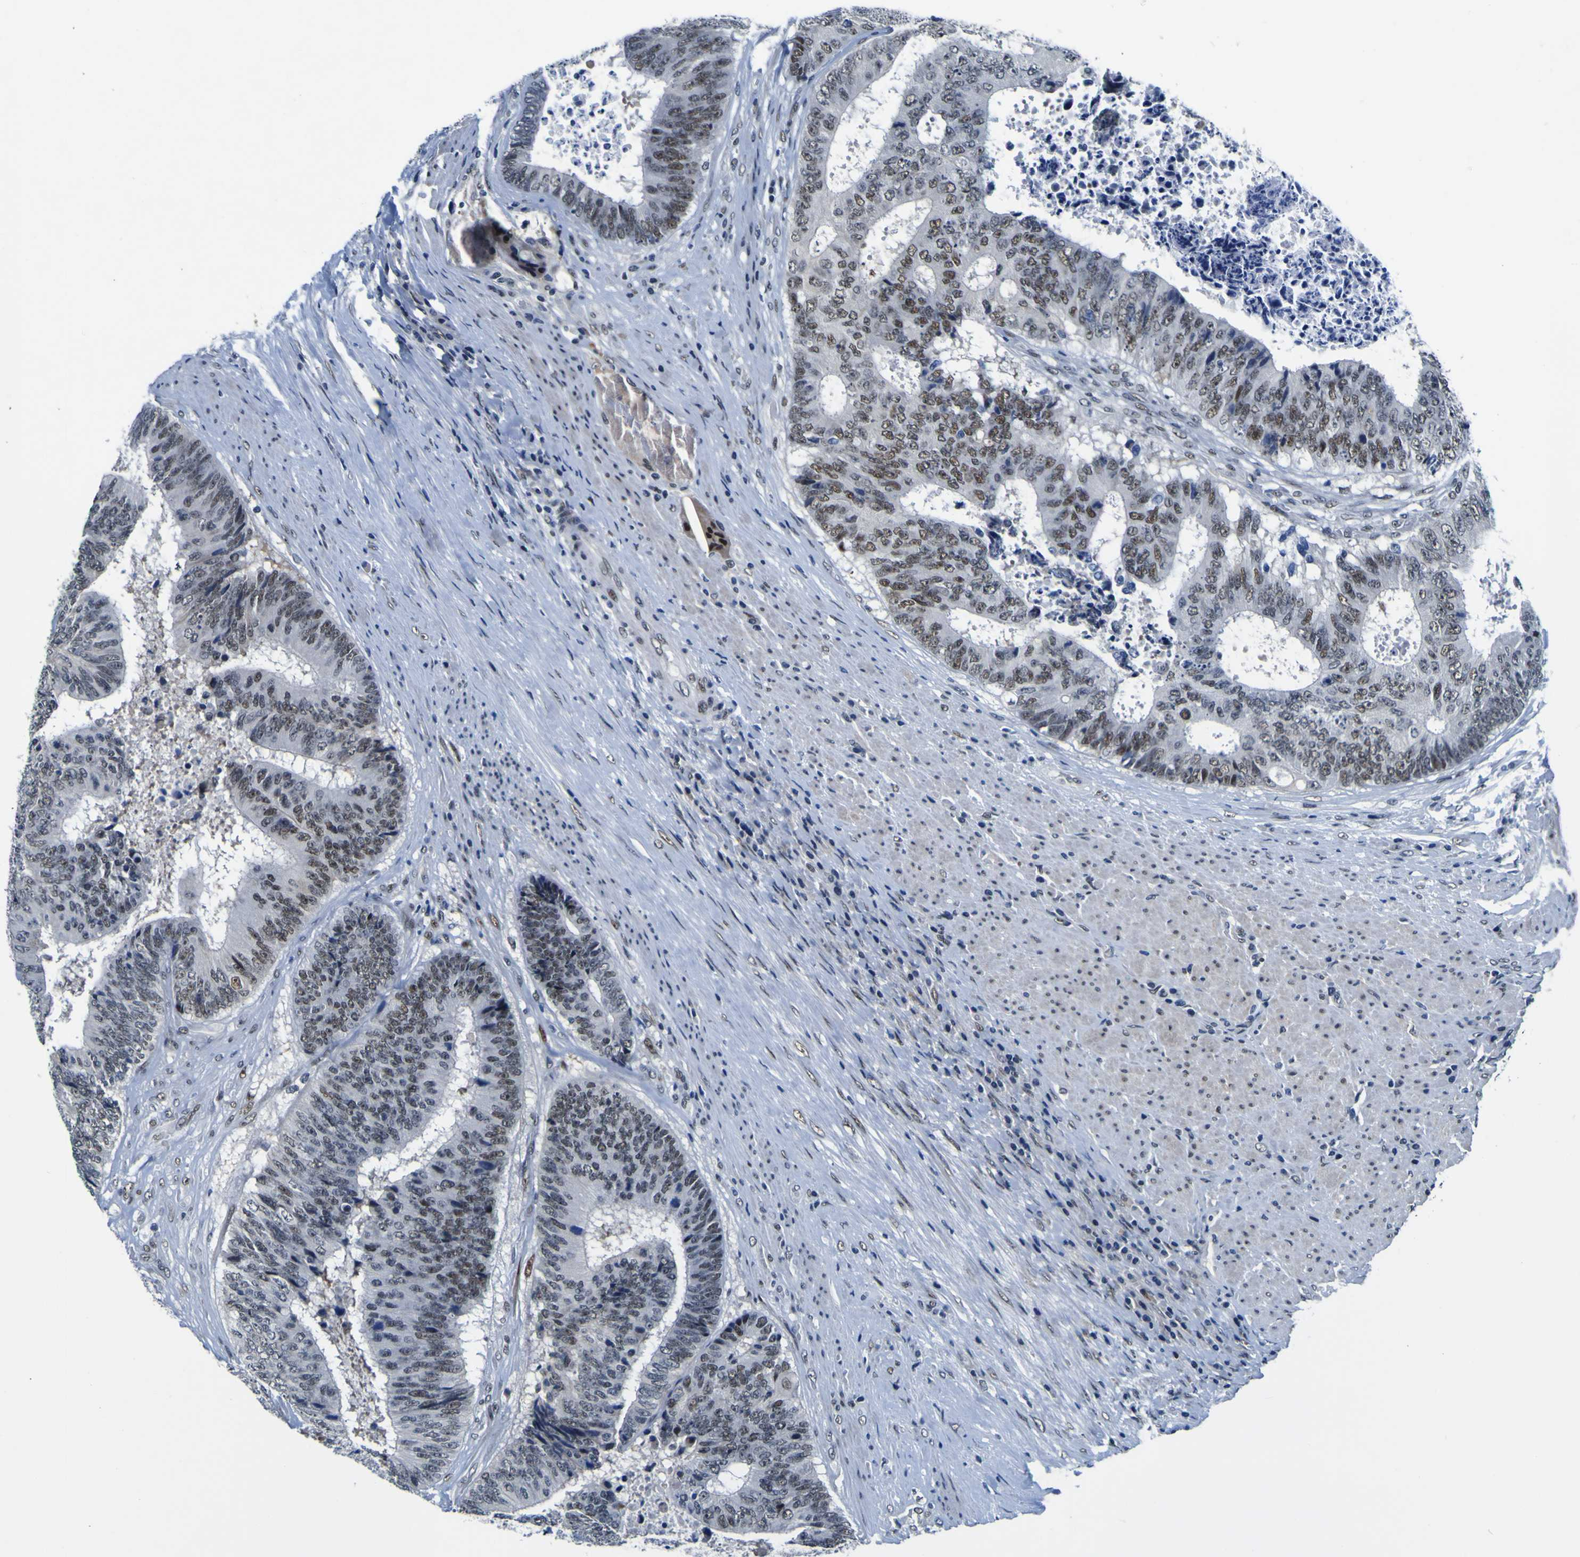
{"staining": {"intensity": "moderate", "quantity": "25%-75%", "location": "nuclear"}, "tissue": "colorectal cancer", "cell_type": "Tumor cells", "image_type": "cancer", "snomed": [{"axis": "morphology", "description": "Adenocarcinoma, NOS"}, {"axis": "topography", "description": "Rectum"}], "caption": "Moderate nuclear protein positivity is present in about 25%-75% of tumor cells in adenocarcinoma (colorectal).", "gene": "CUL4B", "patient": {"sex": "male", "age": 72}}